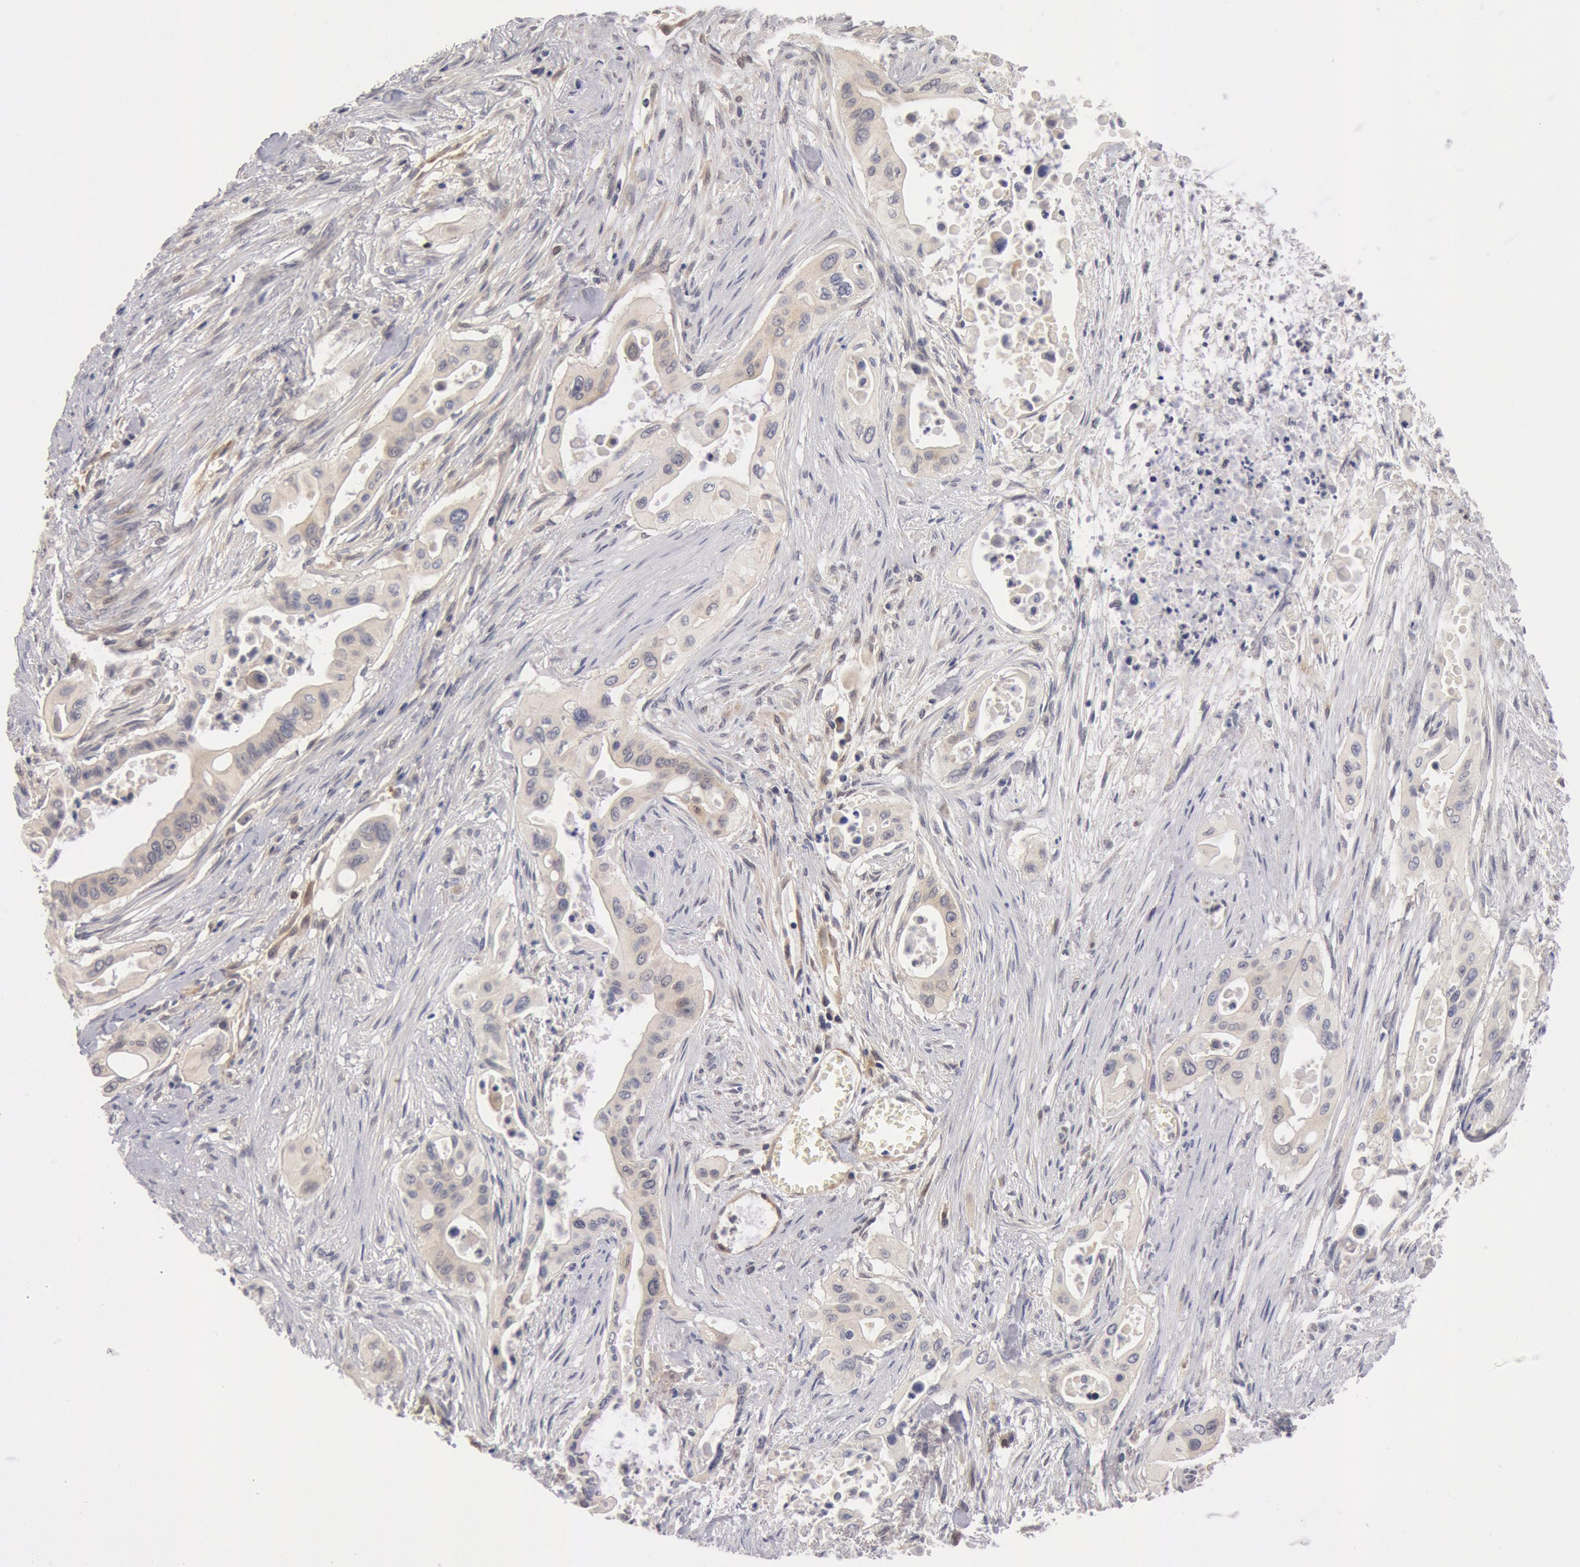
{"staining": {"intensity": "negative", "quantity": "none", "location": "none"}, "tissue": "pancreatic cancer", "cell_type": "Tumor cells", "image_type": "cancer", "snomed": [{"axis": "morphology", "description": "Adenocarcinoma, NOS"}, {"axis": "topography", "description": "Pancreas"}], "caption": "Immunohistochemical staining of human adenocarcinoma (pancreatic) exhibits no significant expression in tumor cells. The staining was performed using DAB (3,3'-diaminobenzidine) to visualize the protein expression in brown, while the nuclei were stained in blue with hematoxylin (Magnification: 20x).", "gene": "DNAJA1", "patient": {"sex": "male", "age": 77}}